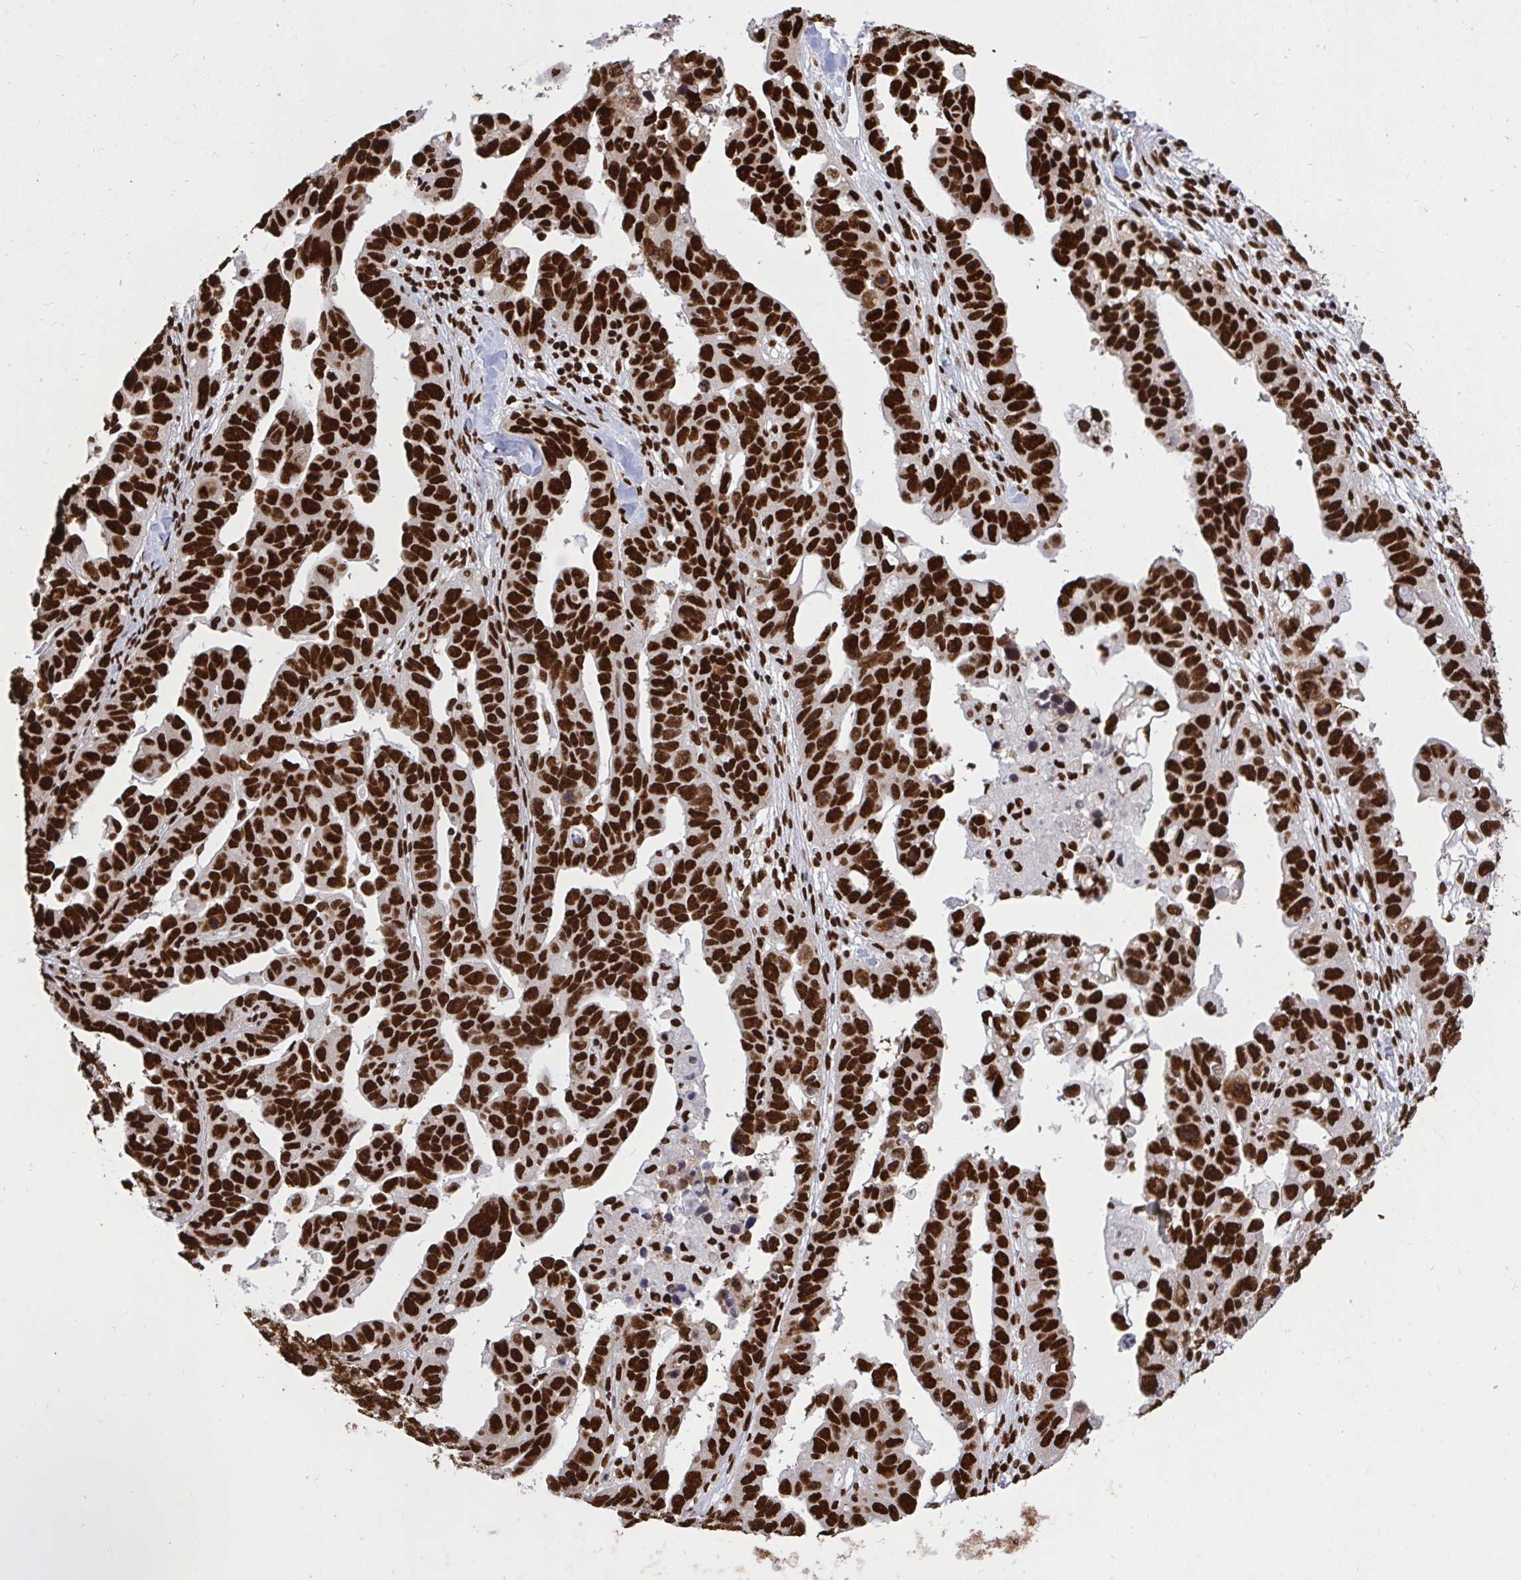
{"staining": {"intensity": "strong", "quantity": ">75%", "location": "nuclear"}, "tissue": "ovarian cancer", "cell_type": "Tumor cells", "image_type": "cancer", "snomed": [{"axis": "morphology", "description": "Cystadenocarcinoma, serous, NOS"}, {"axis": "topography", "description": "Ovary"}], "caption": "IHC of ovarian serous cystadenocarcinoma exhibits high levels of strong nuclear expression in approximately >75% of tumor cells.", "gene": "HNRNPL", "patient": {"sex": "female", "age": 69}}